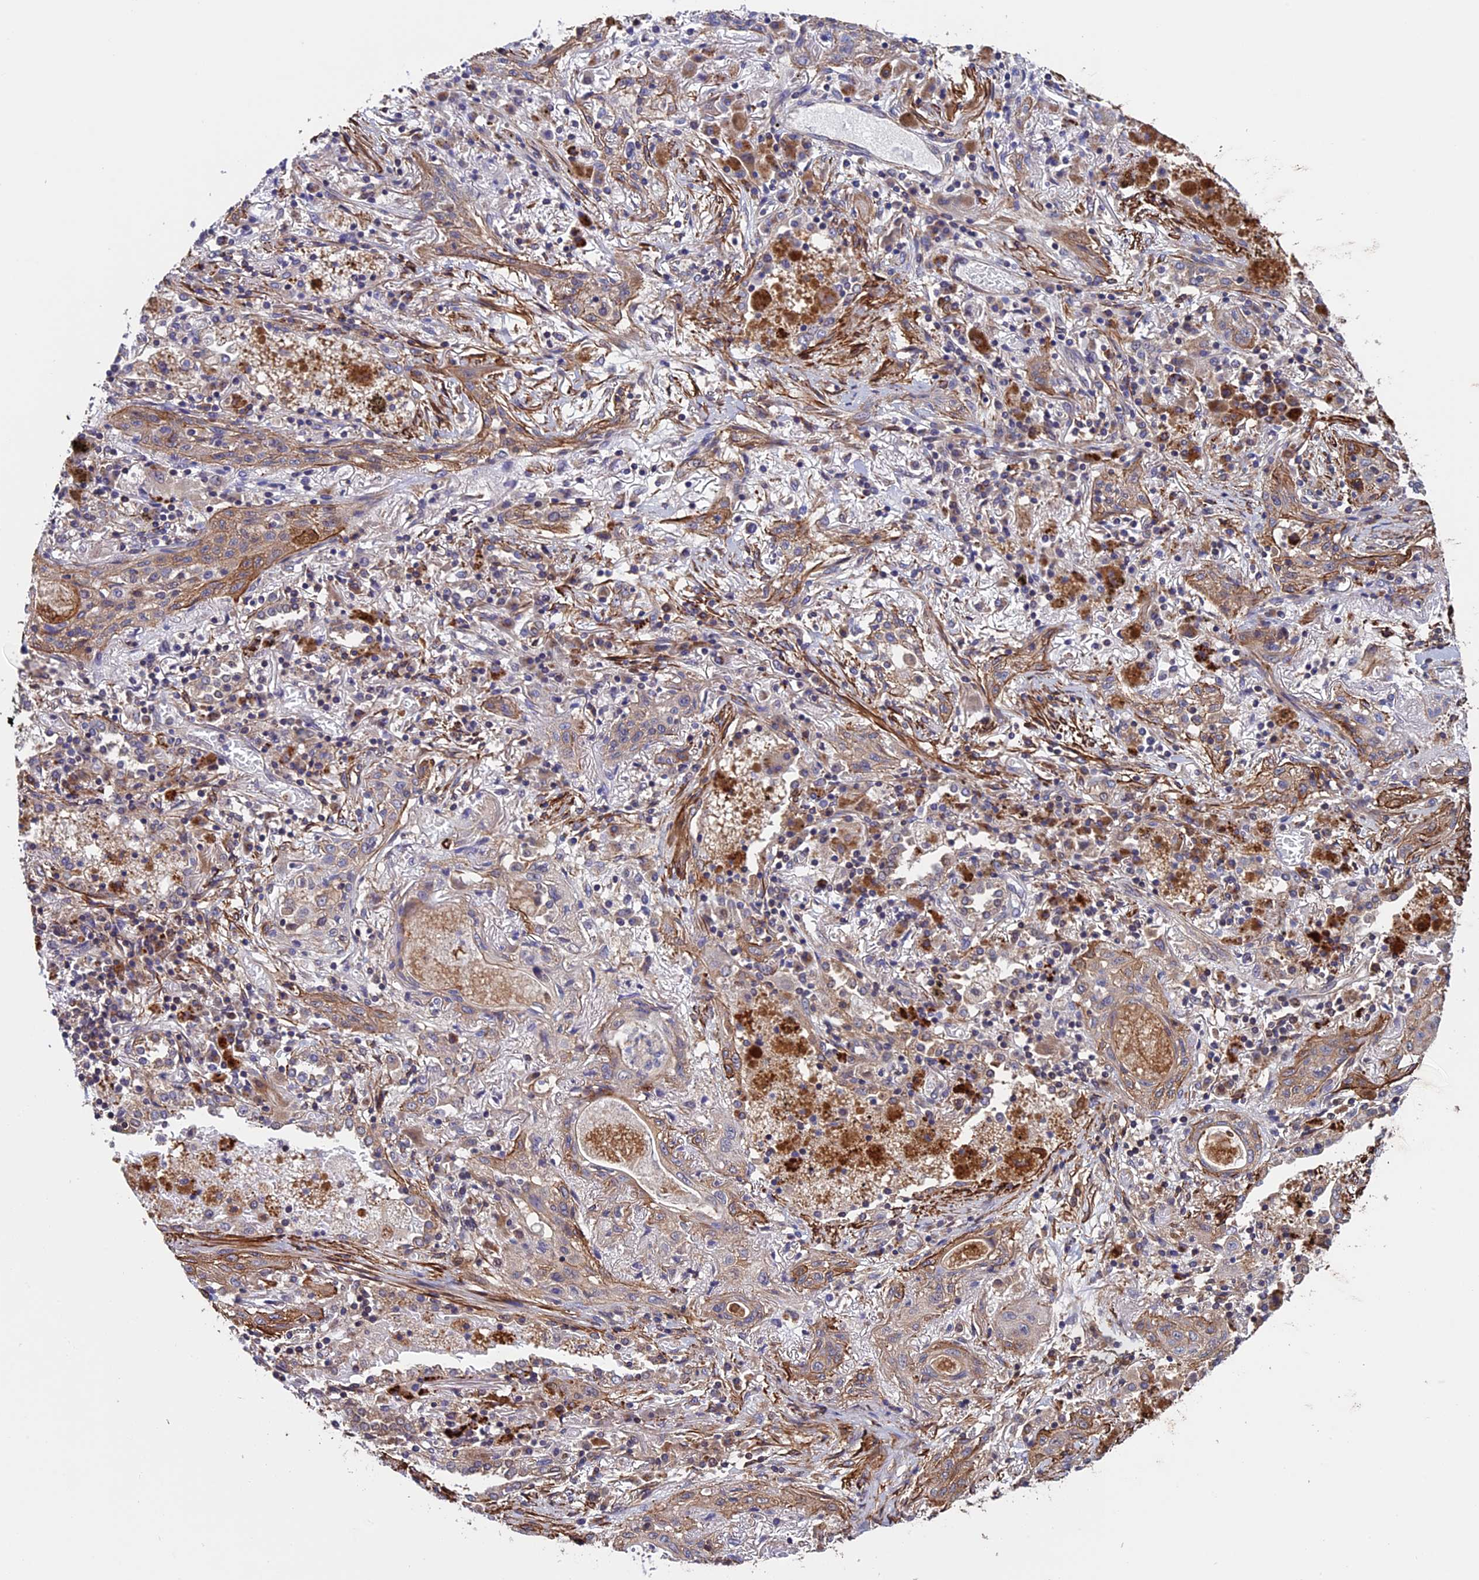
{"staining": {"intensity": "weak", "quantity": "25%-75%", "location": "cytoplasmic/membranous"}, "tissue": "lung cancer", "cell_type": "Tumor cells", "image_type": "cancer", "snomed": [{"axis": "morphology", "description": "Squamous cell carcinoma, NOS"}, {"axis": "topography", "description": "Lung"}], "caption": "The micrograph displays immunohistochemical staining of lung squamous cell carcinoma. There is weak cytoplasmic/membranous expression is present in about 25%-75% of tumor cells.", "gene": "SLC9A5", "patient": {"sex": "female", "age": 47}}